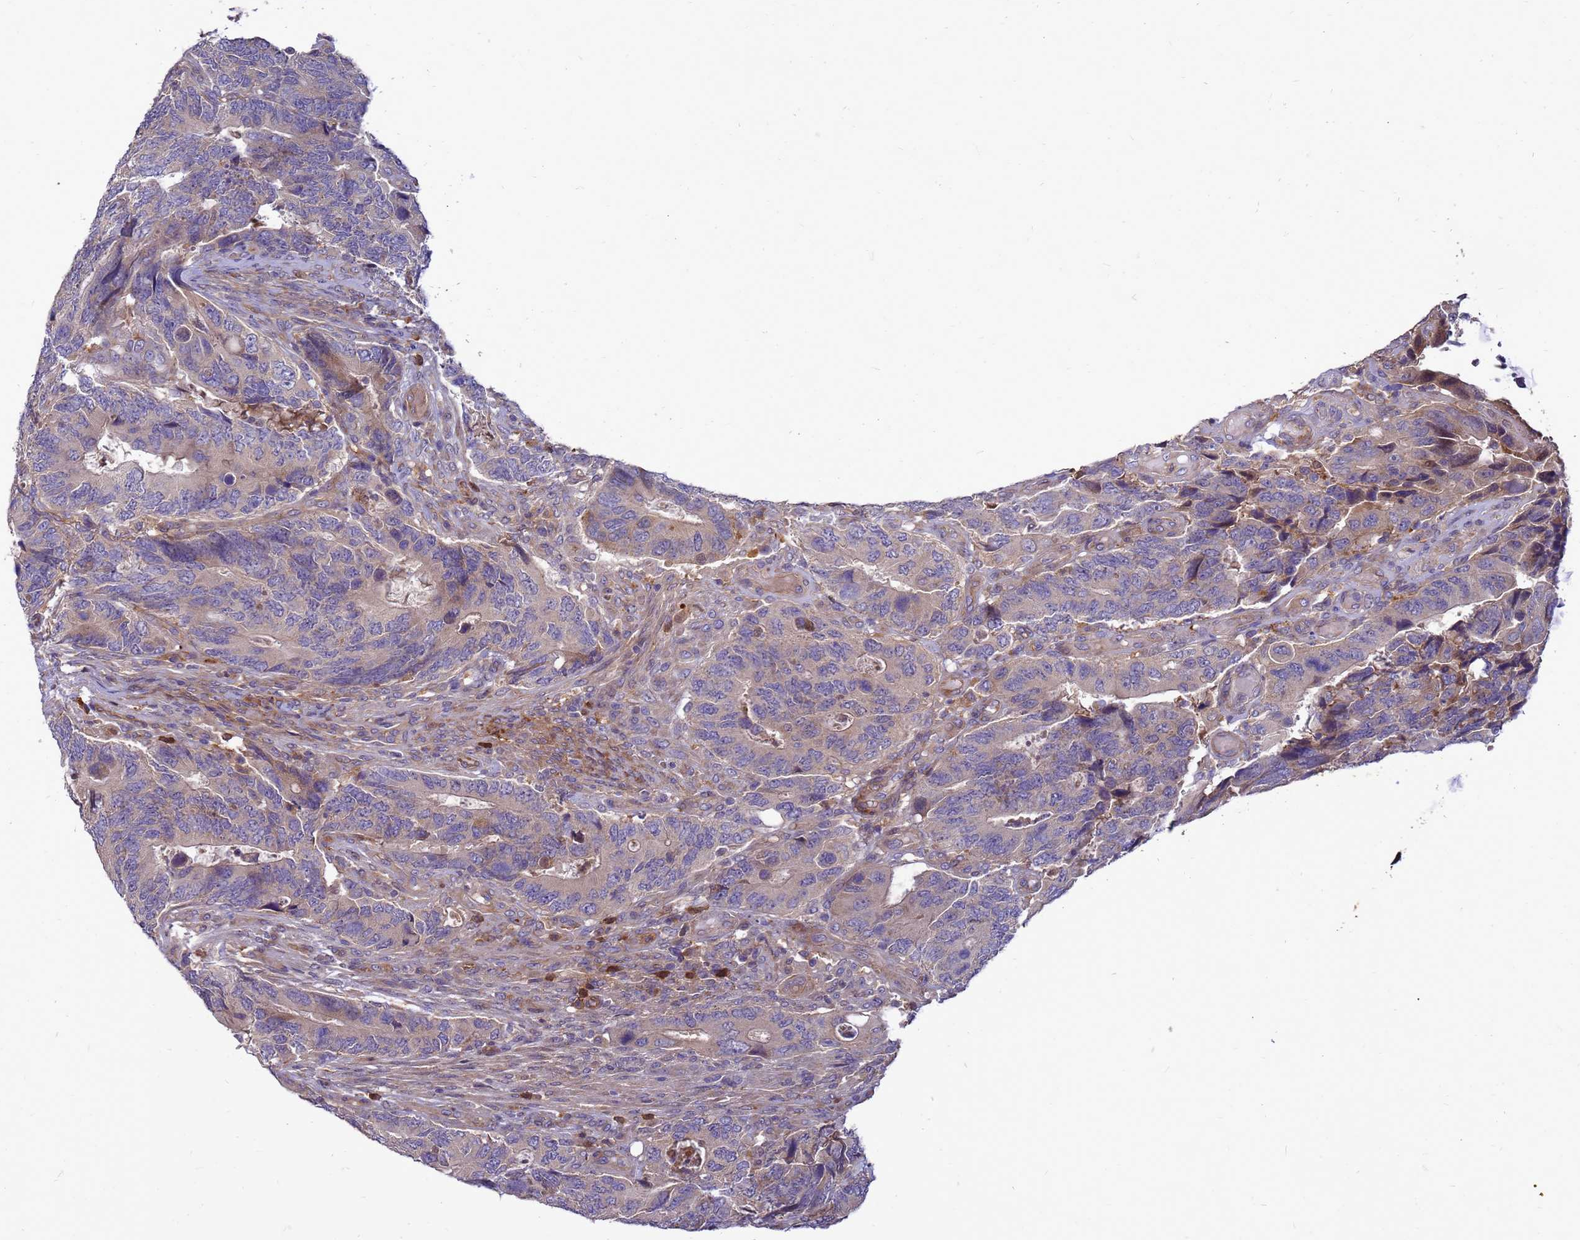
{"staining": {"intensity": "weak", "quantity": "<25%", "location": "cytoplasmic/membranous"}, "tissue": "colorectal cancer", "cell_type": "Tumor cells", "image_type": "cancer", "snomed": [{"axis": "morphology", "description": "Adenocarcinoma, NOS"}, {"axis": "topography", "description": "Colon"}], "caption": "Immunohistochemical staining of adenocarcinoma (colorectal) exhibits no significant positivity in tumor cells.", "gene": "RNF215", "patient": {"sex": "male", "age": 87}}